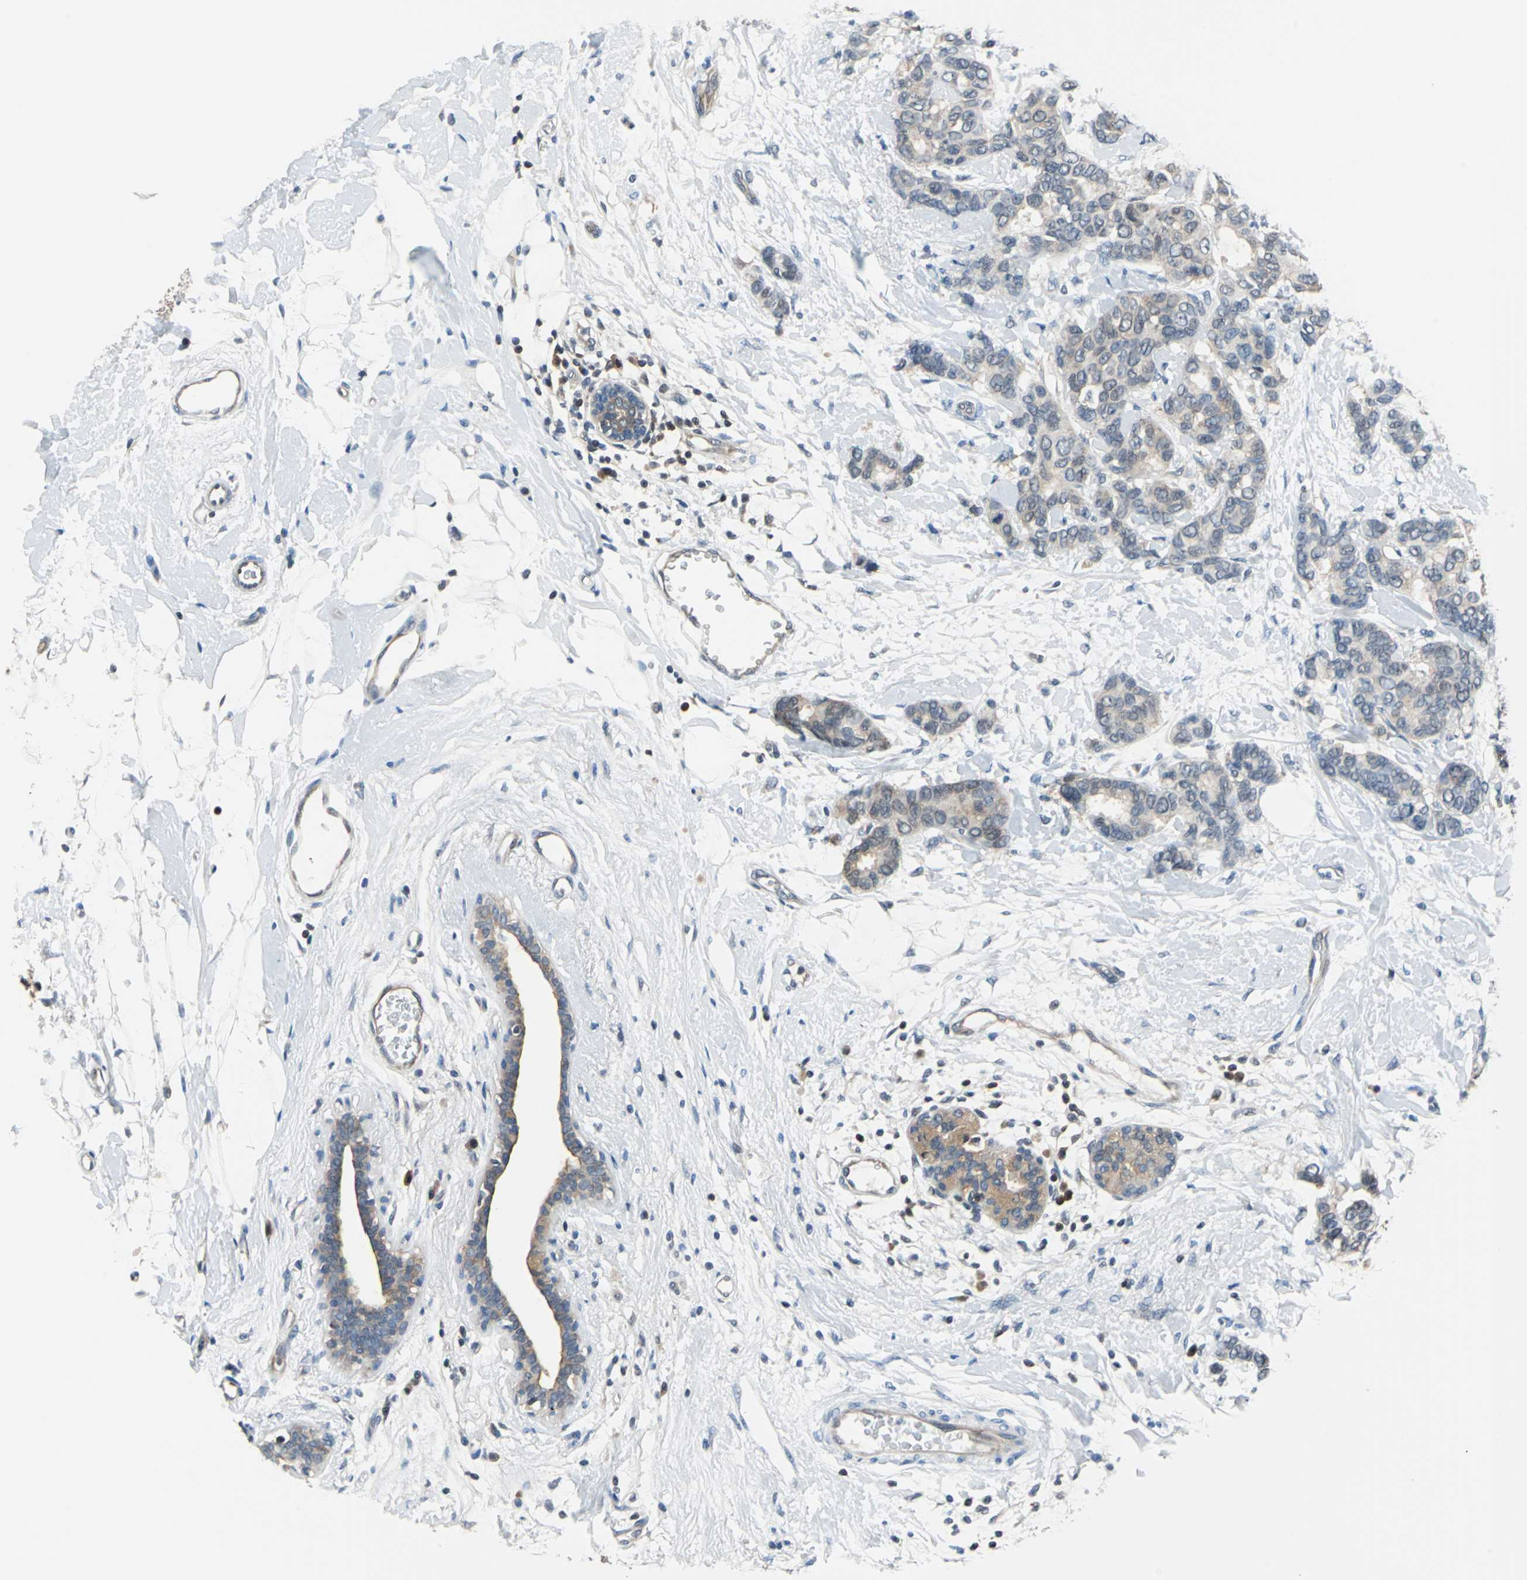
{"staining": {"intensity": "weak", "quantity": "25%-75%", "location": "cytoplasmic/membranous,nuclear"}, "tissue": "breast cancer", "cell_type": "Tumor cells", "image_type": "cancer", "snomed": [{"axis": "morphology", "description": "Duct carcinoma"}, {"axis": "topography", "description": "Breast"}], "caption": "Immunohistochemical staining of human breast cancer (invasive ductal carcinoma) exhibits low levels of weak cytoplasmic/membranous and nuclear protein expression in approximately 25%-75% of tumor cells.", "gene": "PSME1", "patient": {"sex": "female", "age": 87}}